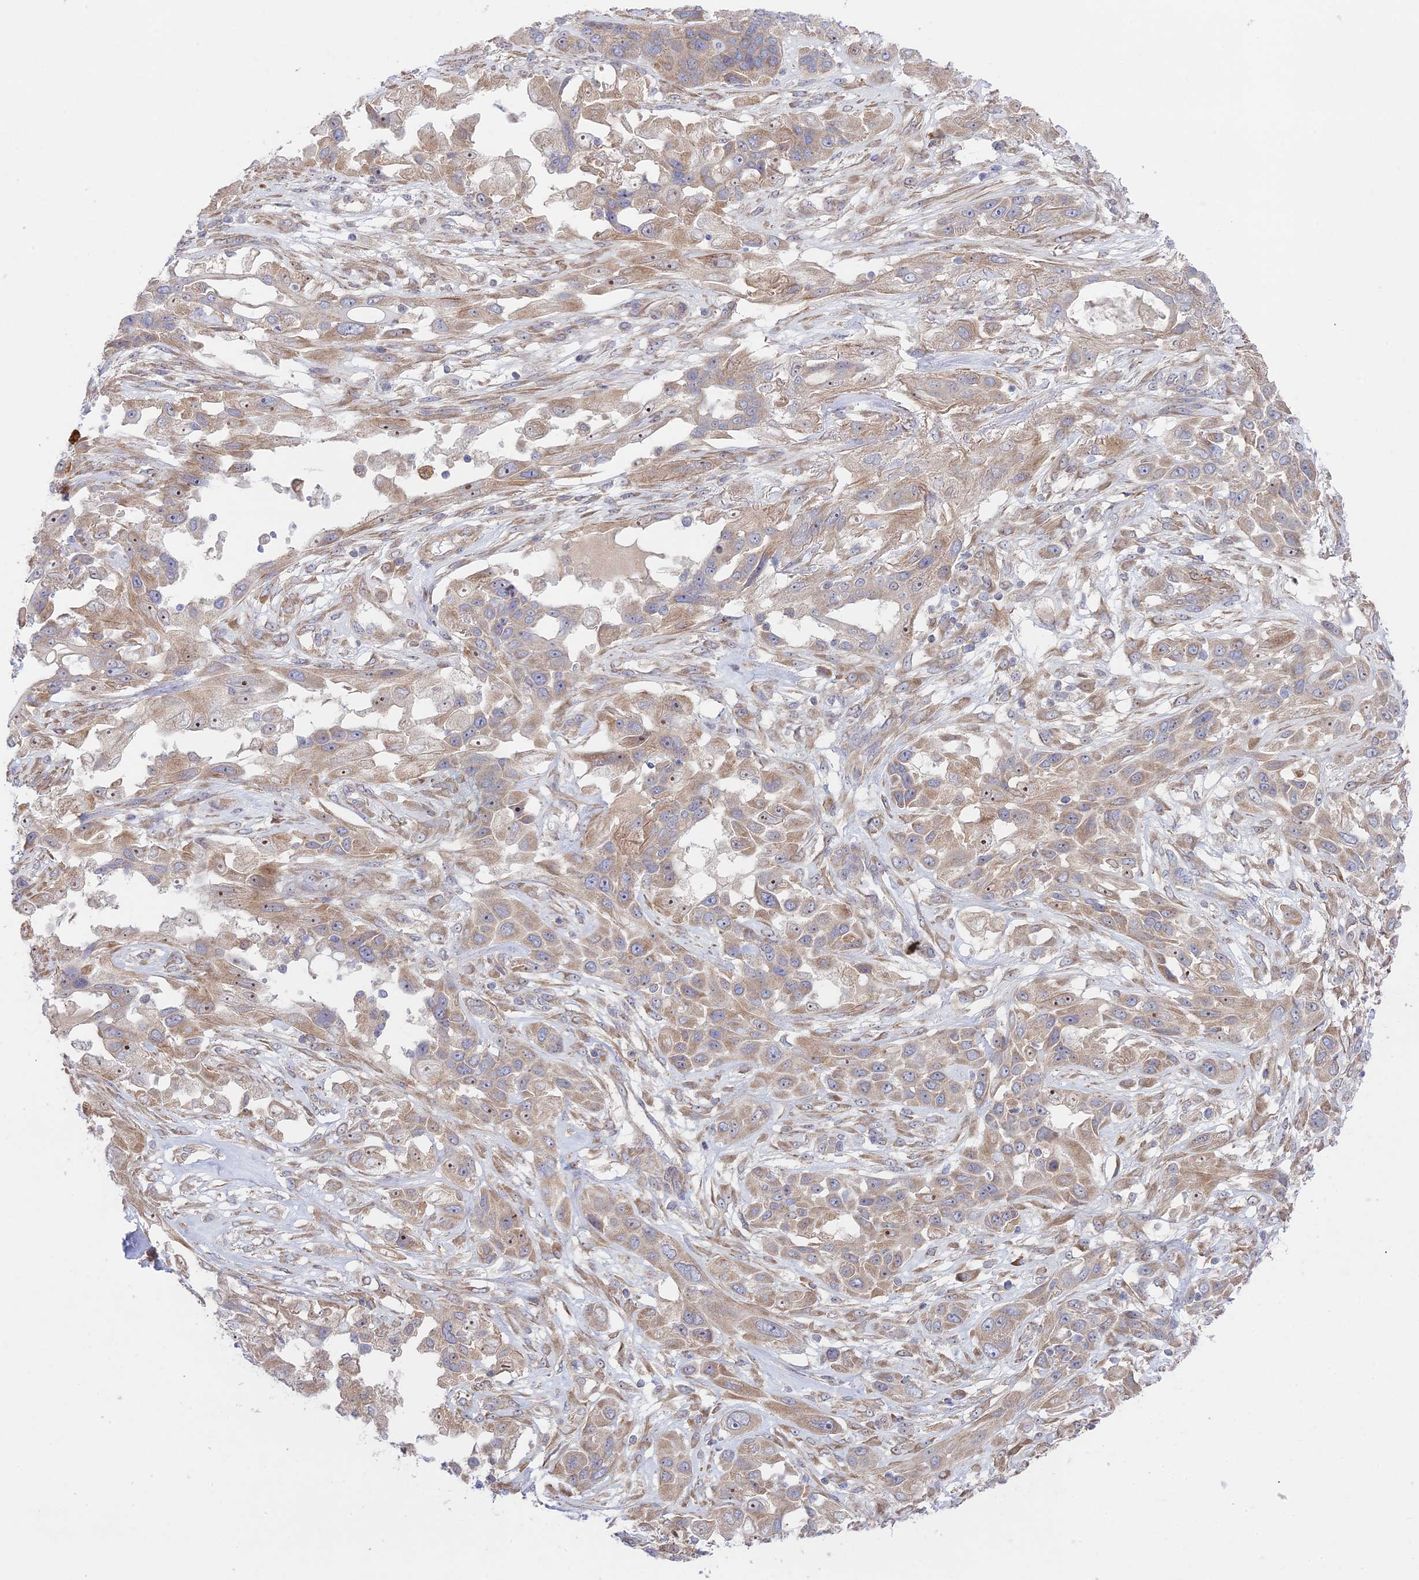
{"staining": {"intensity": "weak", "quantity": ">75%", "location": "cytoplasmic/membranous"}, "tissue": "lung cancer", "cell_type": "Tumor cells", "image_type": "cancer", "snomed": [{"axis": "morphology", "description": "Squamous cell carcinoma, NOS"}, {"axis": "topography", "description": "Lung"}], "caption": "Protein staining demonstrates weak cytoplasmic/membranous expression in approximately >75% of tumor cells in lung cancer (squamous cell carcinoma).", "gene": "INCA1", "patient": {"sex": "female", "age": 70}}